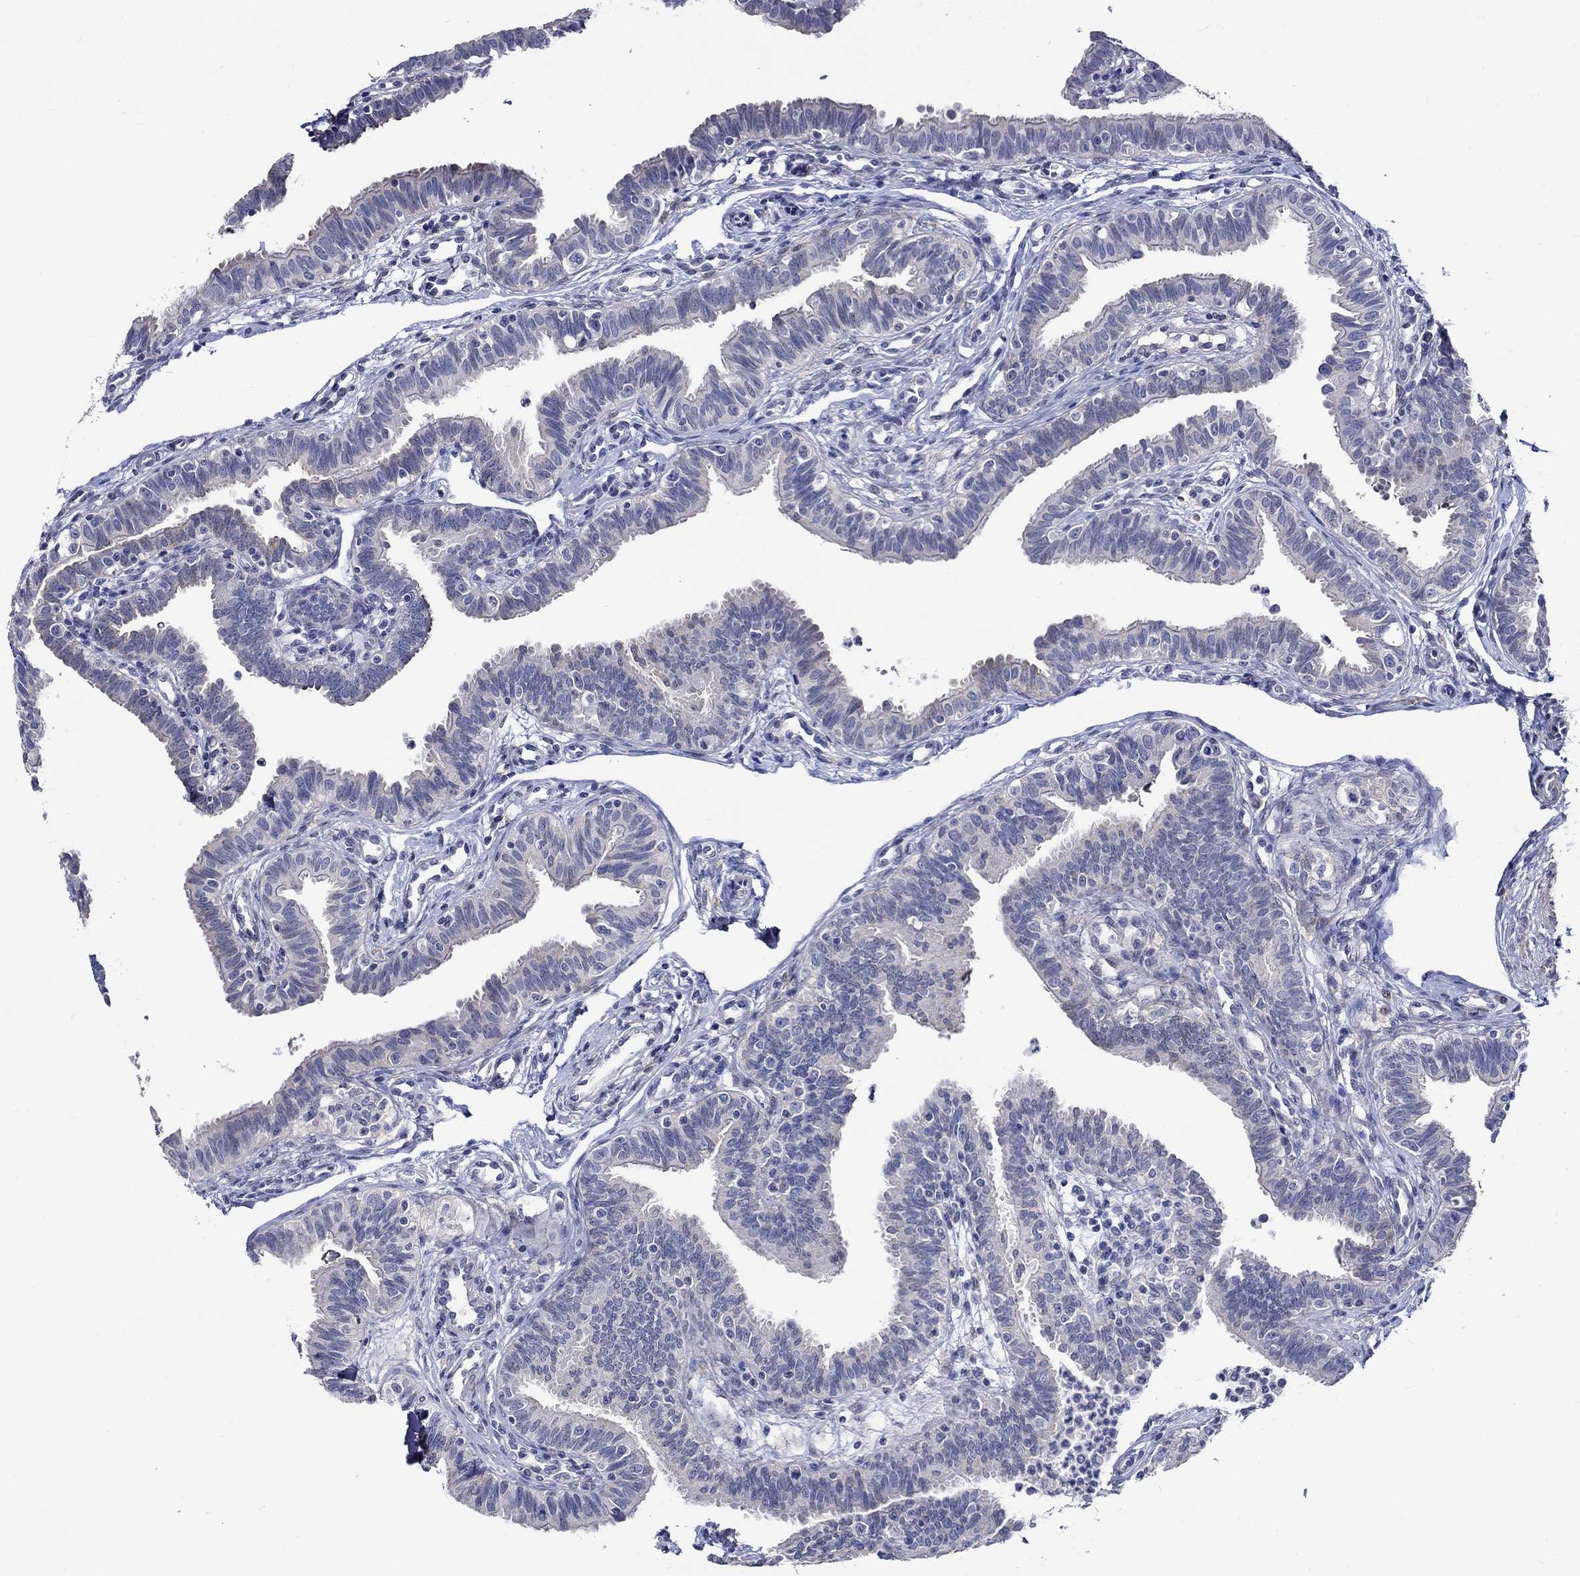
{"staining": {"intensity": "negative", "quantity": "none", "location": "none"}, "tissue": "fallopian tube", "cell_type": "Glandular cells", "image_type": "normal", "snomed": [{"axis": "morphology", "description": "Normal tissue, NOS"}, {"axis": "topography", "description": "Fallopian tube"}], "caption": "The immunohistochemistry (IHC) photomicrograph has no significant staining in glandular cells of fallopian tube. (DAB (3,3'-diaminobenzidine) immunohistochemistry (IHC), high magnification).", "gene": "CRYAB", "patient": {"sex": "female", "age": 36}}